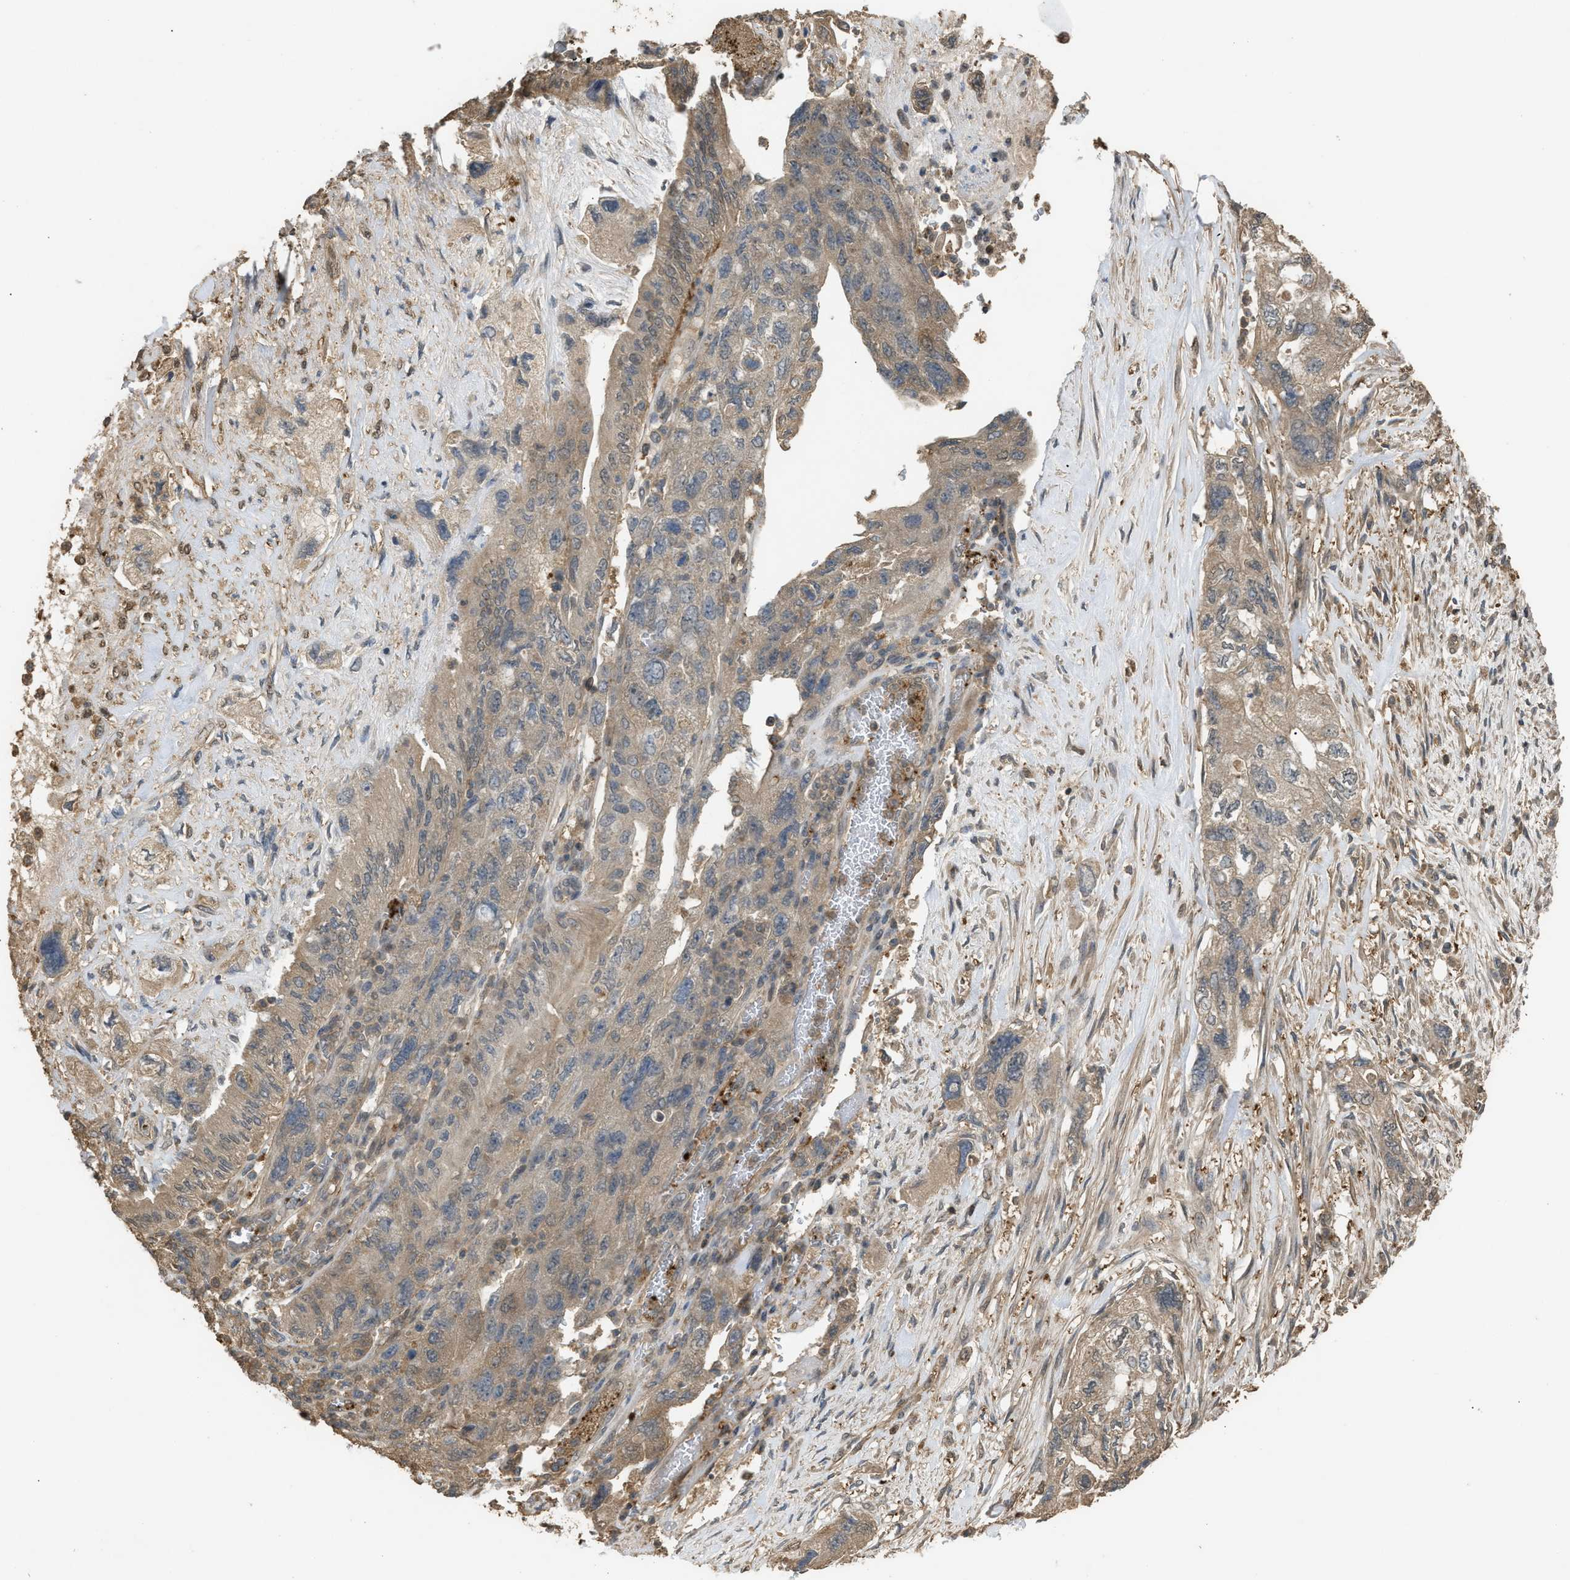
{"staining": {"intensity": "moderate", "quantity": "<25%", "location": "cytoplasmic/membranous"}, "tissue": "pancreatic cancer", "cell_type": "Tumor cells", "image_type": "cancer", "snomed": [{"axis": "morphology", "description": "Adenocarcinoma, NOS"}, {"axis": "topography", "description": "Pancreas"}], "caption": "A low amount of moderate cytoplasmic/membranous staining is identified in about <25% of tumor cells in pancreatic adenocarcinoma tissue.", "gene": "ARHGDIA", "patient": {"sex": "female", "age": 73}}